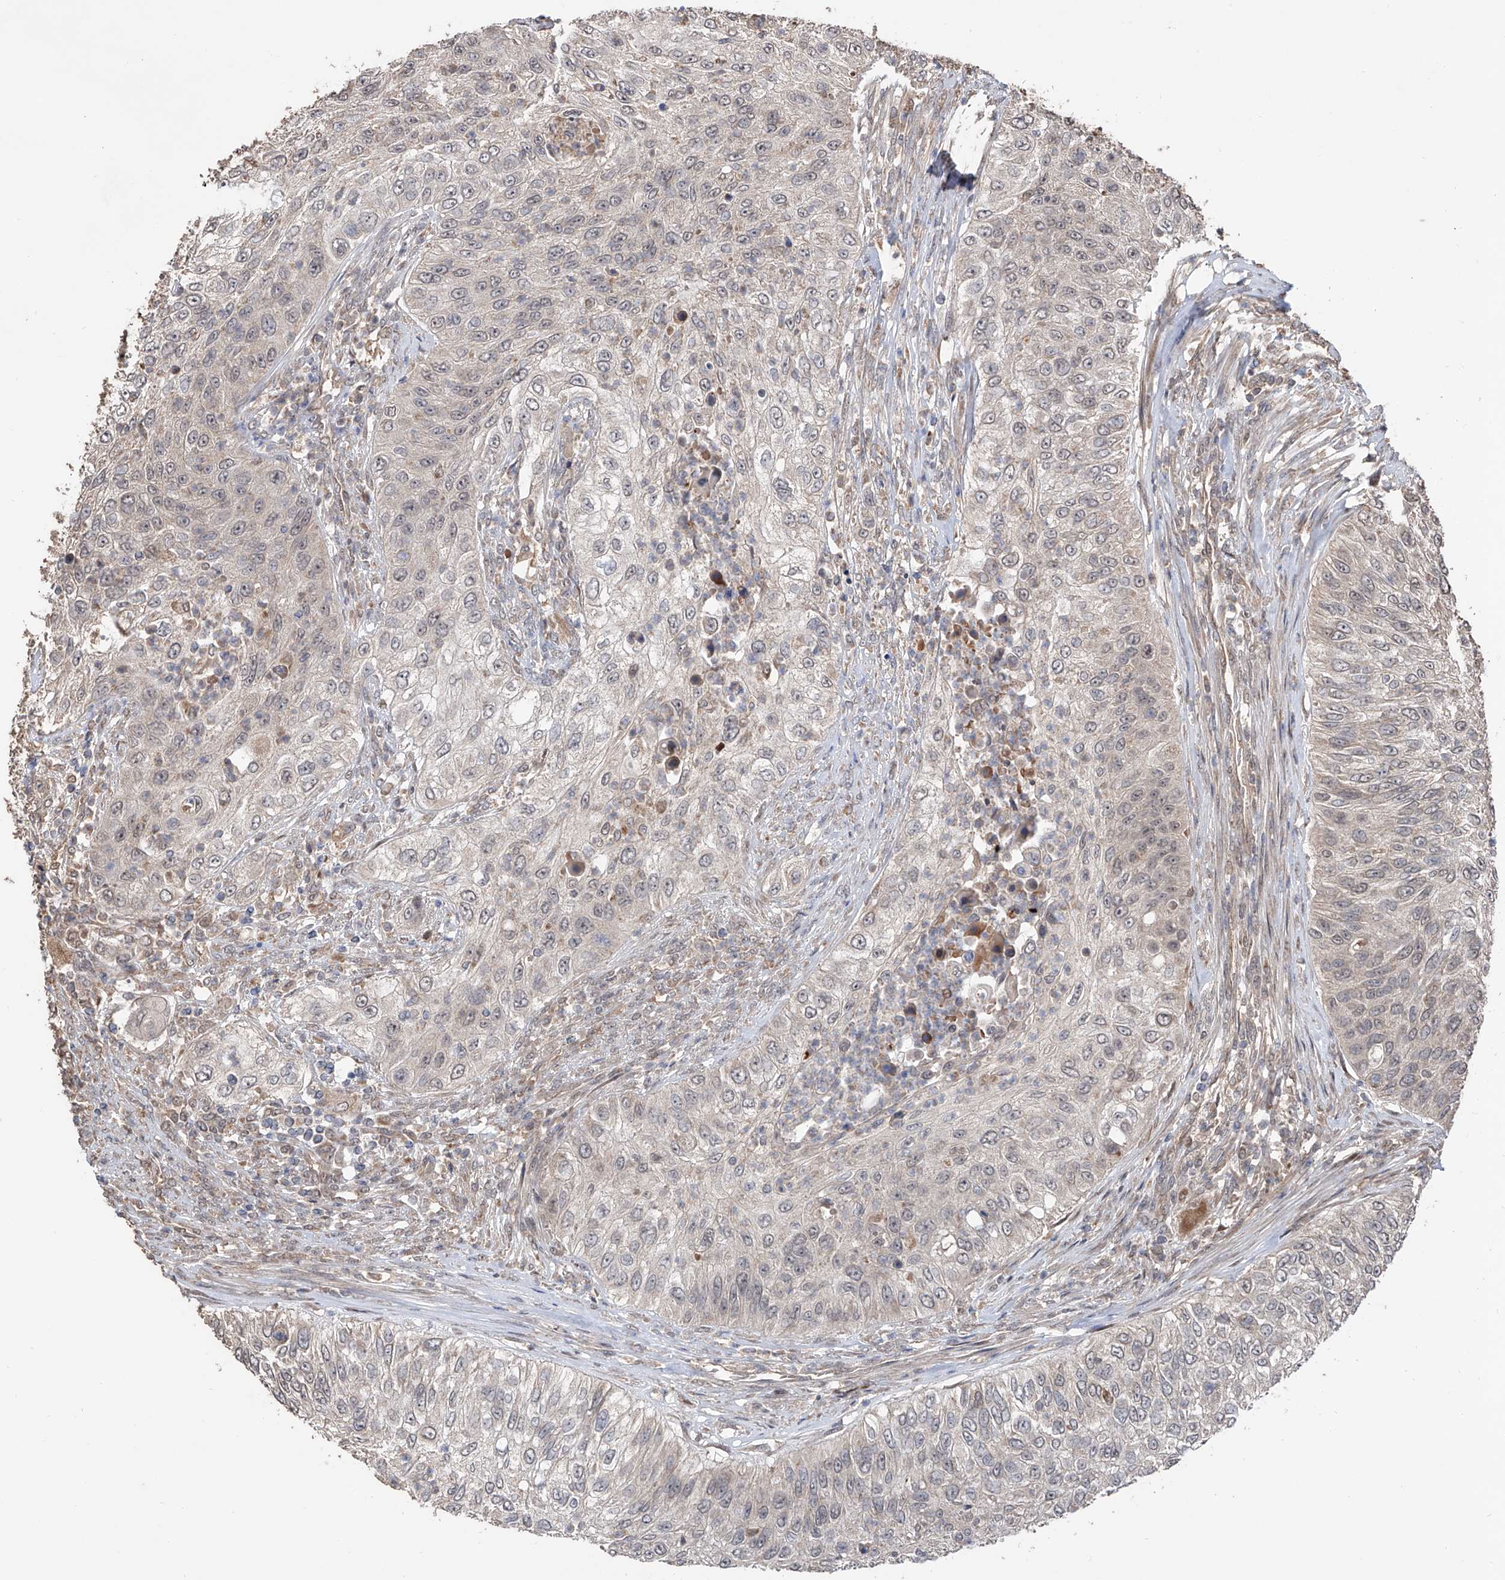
{"staining": {"intensity": "negative", "quantity": "none", "location": "none"}, "tissue": "urothelial cancer", "cell_type": "Tumor cells", "image_type": "cancer", "snomed": [{"axis": "morphology", "description": "Urothelial carcinoma, High grade"}, {"axis": "topography", "description": "Urinary bladder"}], "caption": "Histopathology image shows no significant protein expression in tumor cells of urothelial cancer.", "gene": "FAM135A", "patient": {"sex": "female", "age": 60}}